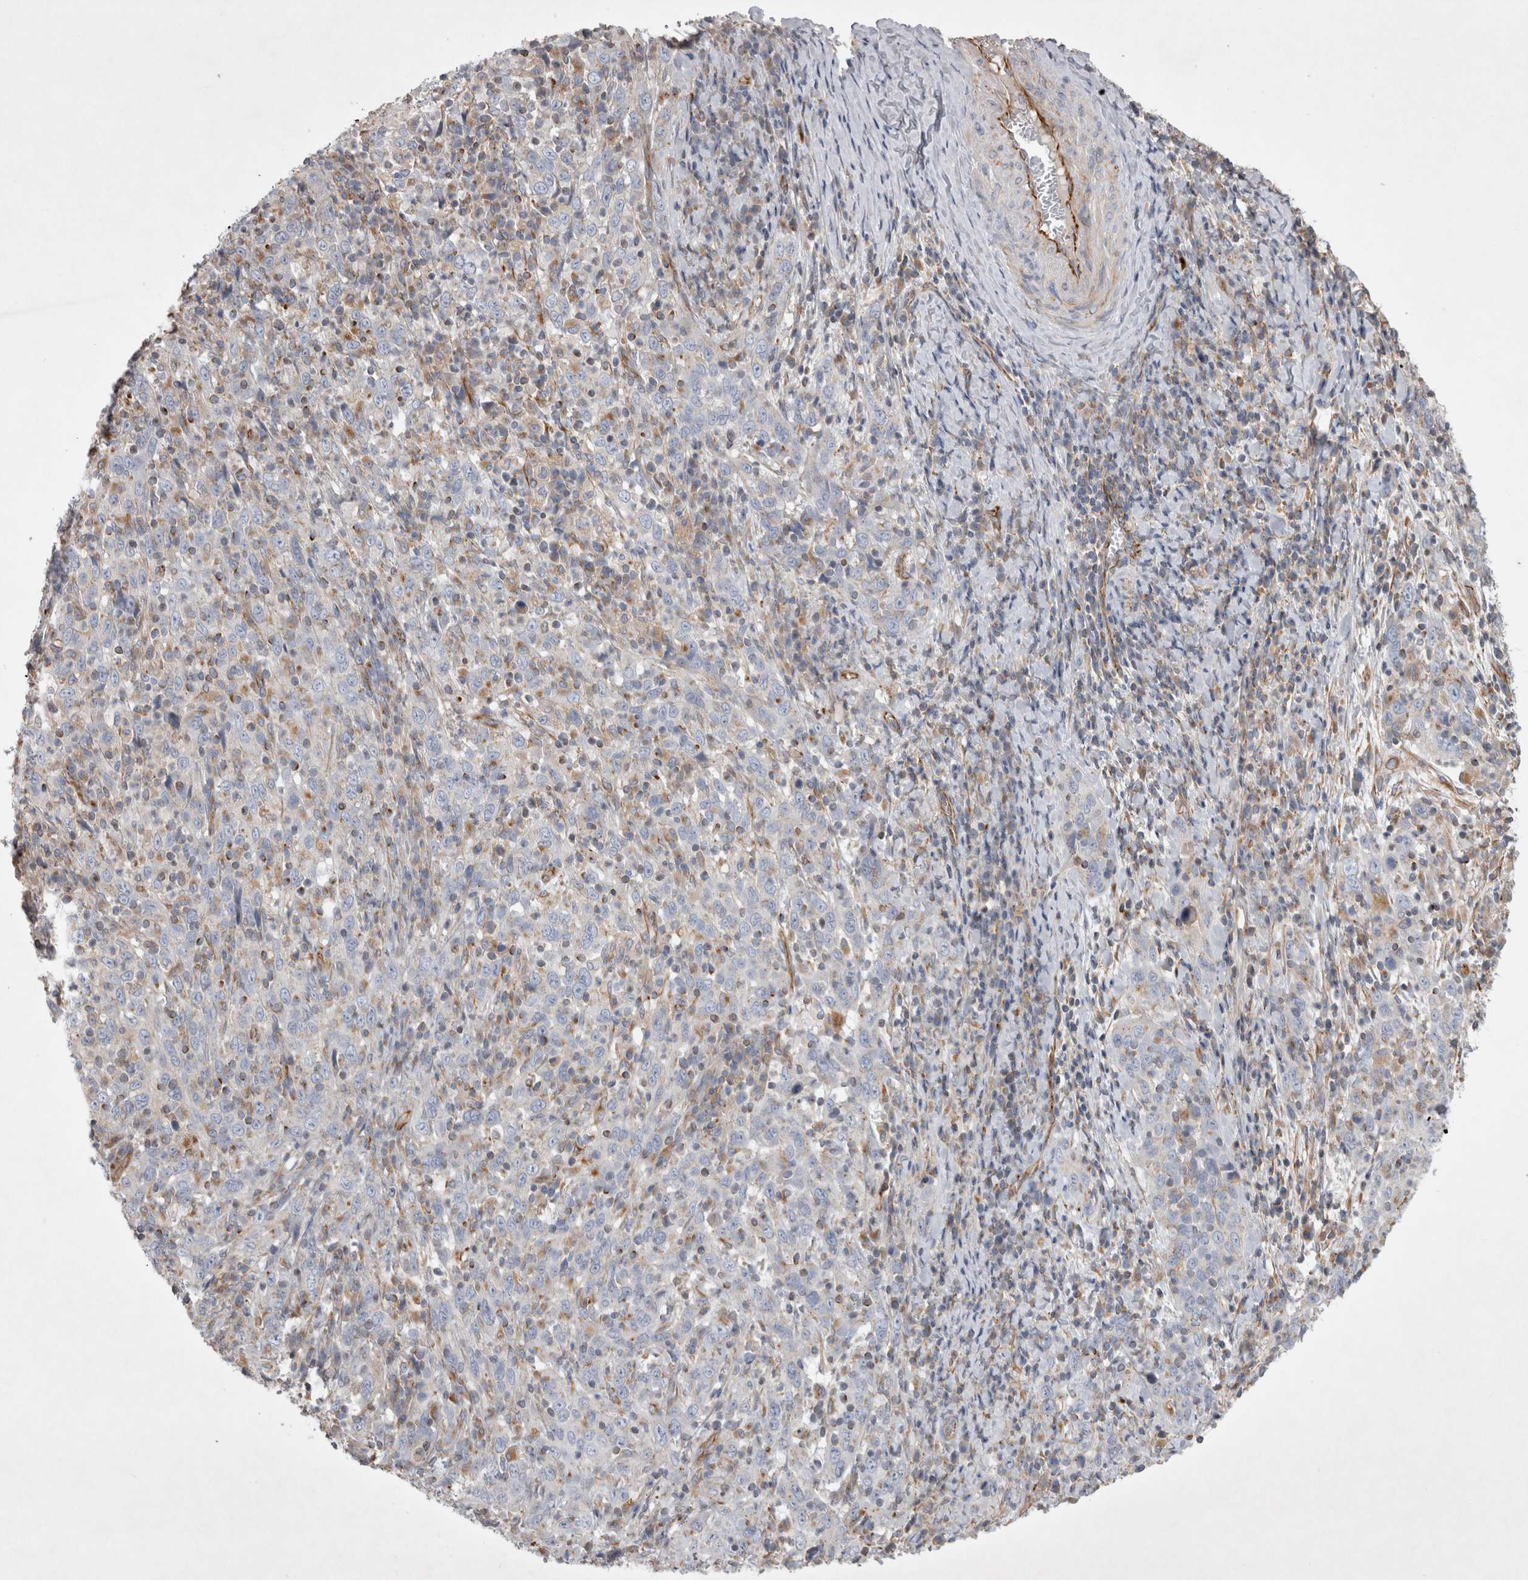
{"staining": {"intensity": "negative", "quantity": "none", "location": "none"}, "tissue": "cervical cancer", "cell_type": "Tumor cells", "image_type": "cancer", "snomed": [{"axis": "morphology", "description": "Squamous cell carcinoma, NOS"}, {"axis": "topography", "description": "Cervix"}], "caption": "Squamous cell carcinoma (cervical) was stained to show a protein in brown. There is no significant staining in tumor cells. The staining was performed using DAB (3,3'-diaminobenzidine) to visualize the protein expression in brown, while the nuclei were stained in blue with hematoxylin (Magnification: 20x).", "gene": "STRADB", "patient": {"sex": "female", "age": 46}}